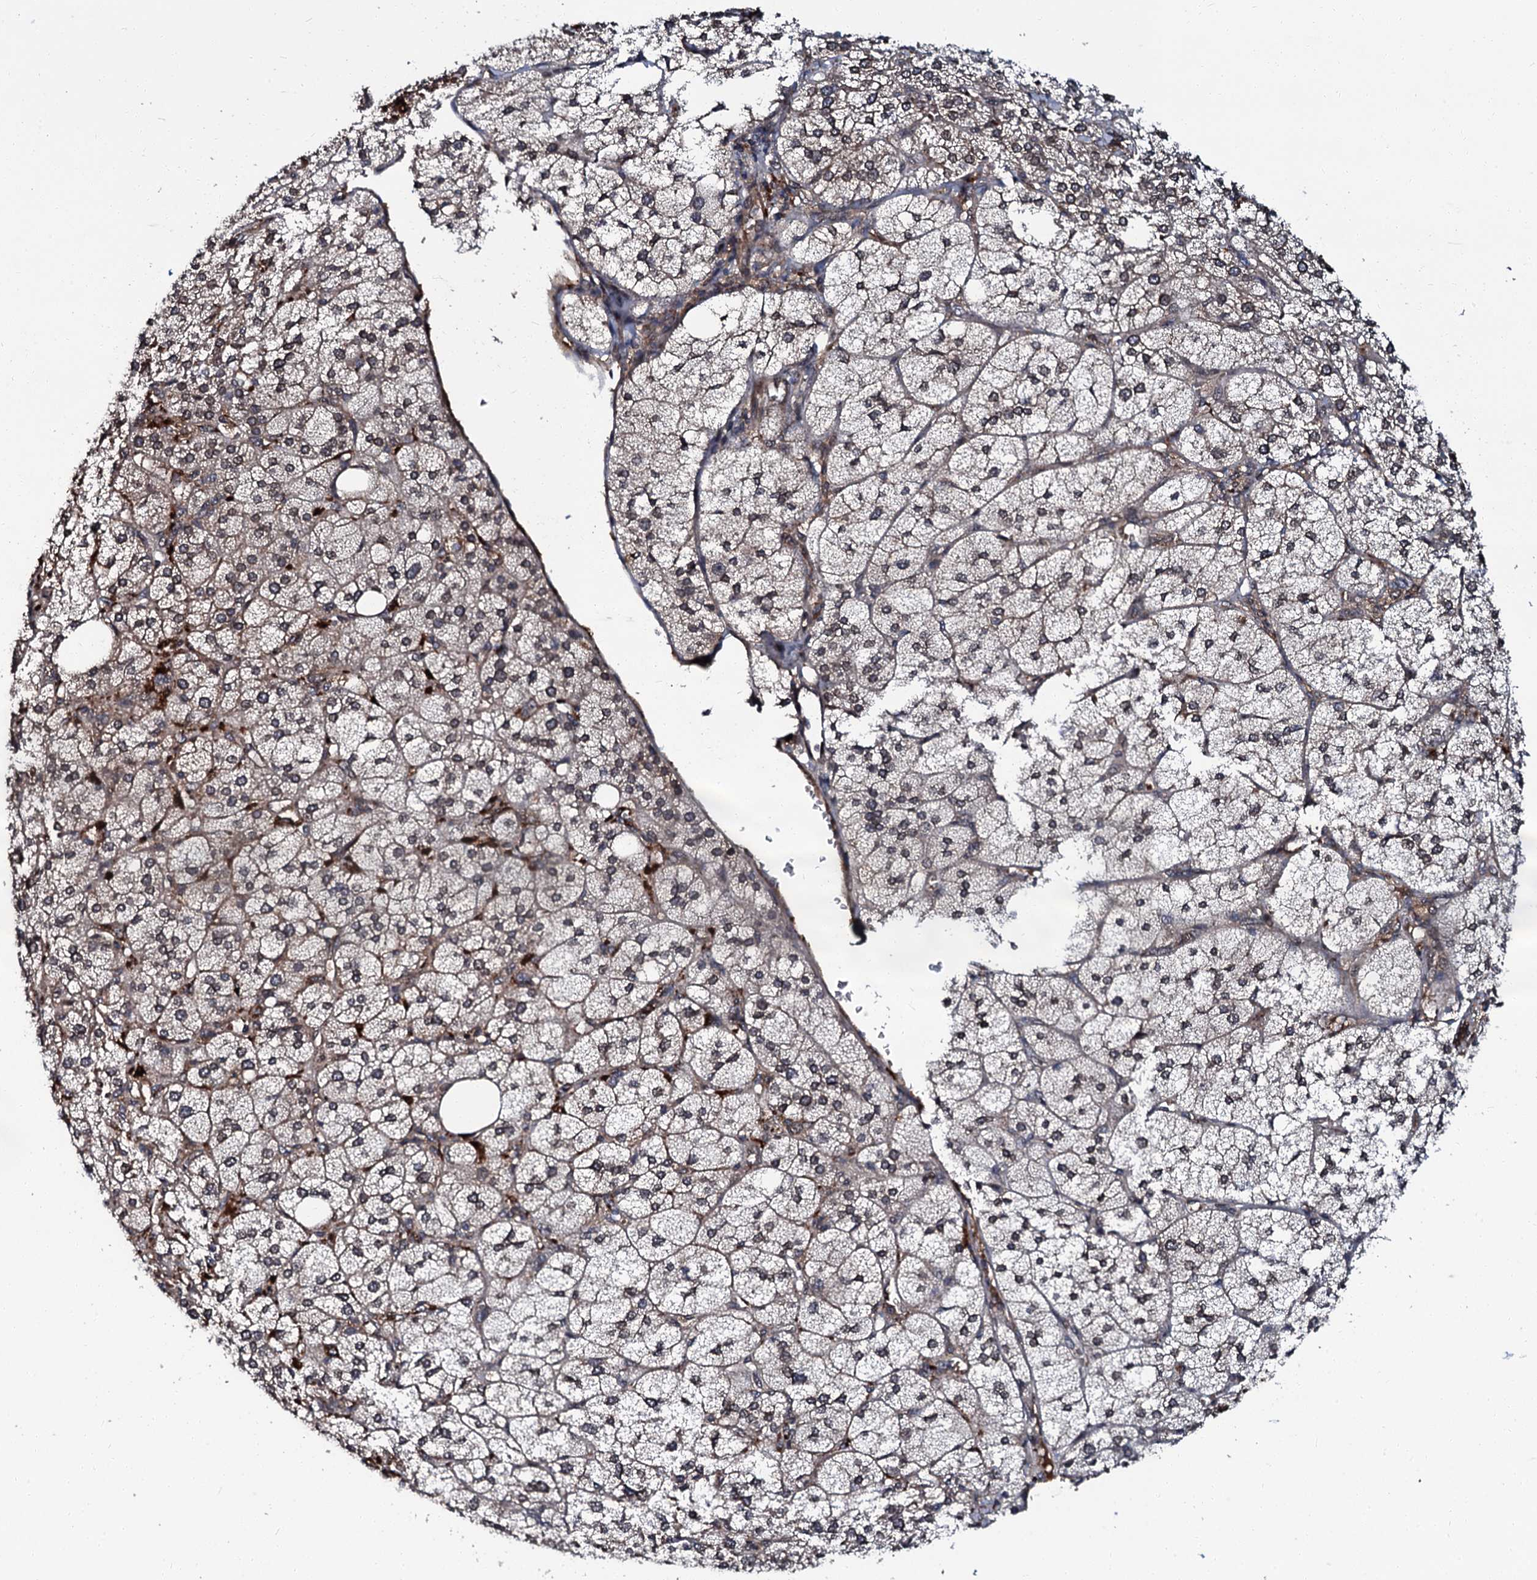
{"staining": {"intensity": "strong", "quantity": "<25%", "location": "cytoplasmic/membranous"}, "tissue": "adrenal gland", "cell_type": "Glandular cells", "image_type": "normal", "snomed": [{"axis": "morphology", "description": "Normal tissue, NOS"}, {"axis": "topography", "description": "Adrenal gland"}], "caption": "The image reveals immunohistochemical staining of normal adrenal gland. There is strong cytoplasmic/membranous expression is seen in about <25% of glandular cells.", "gene": "N4BP1", "patient": {"sex": "female", "age": 61}}